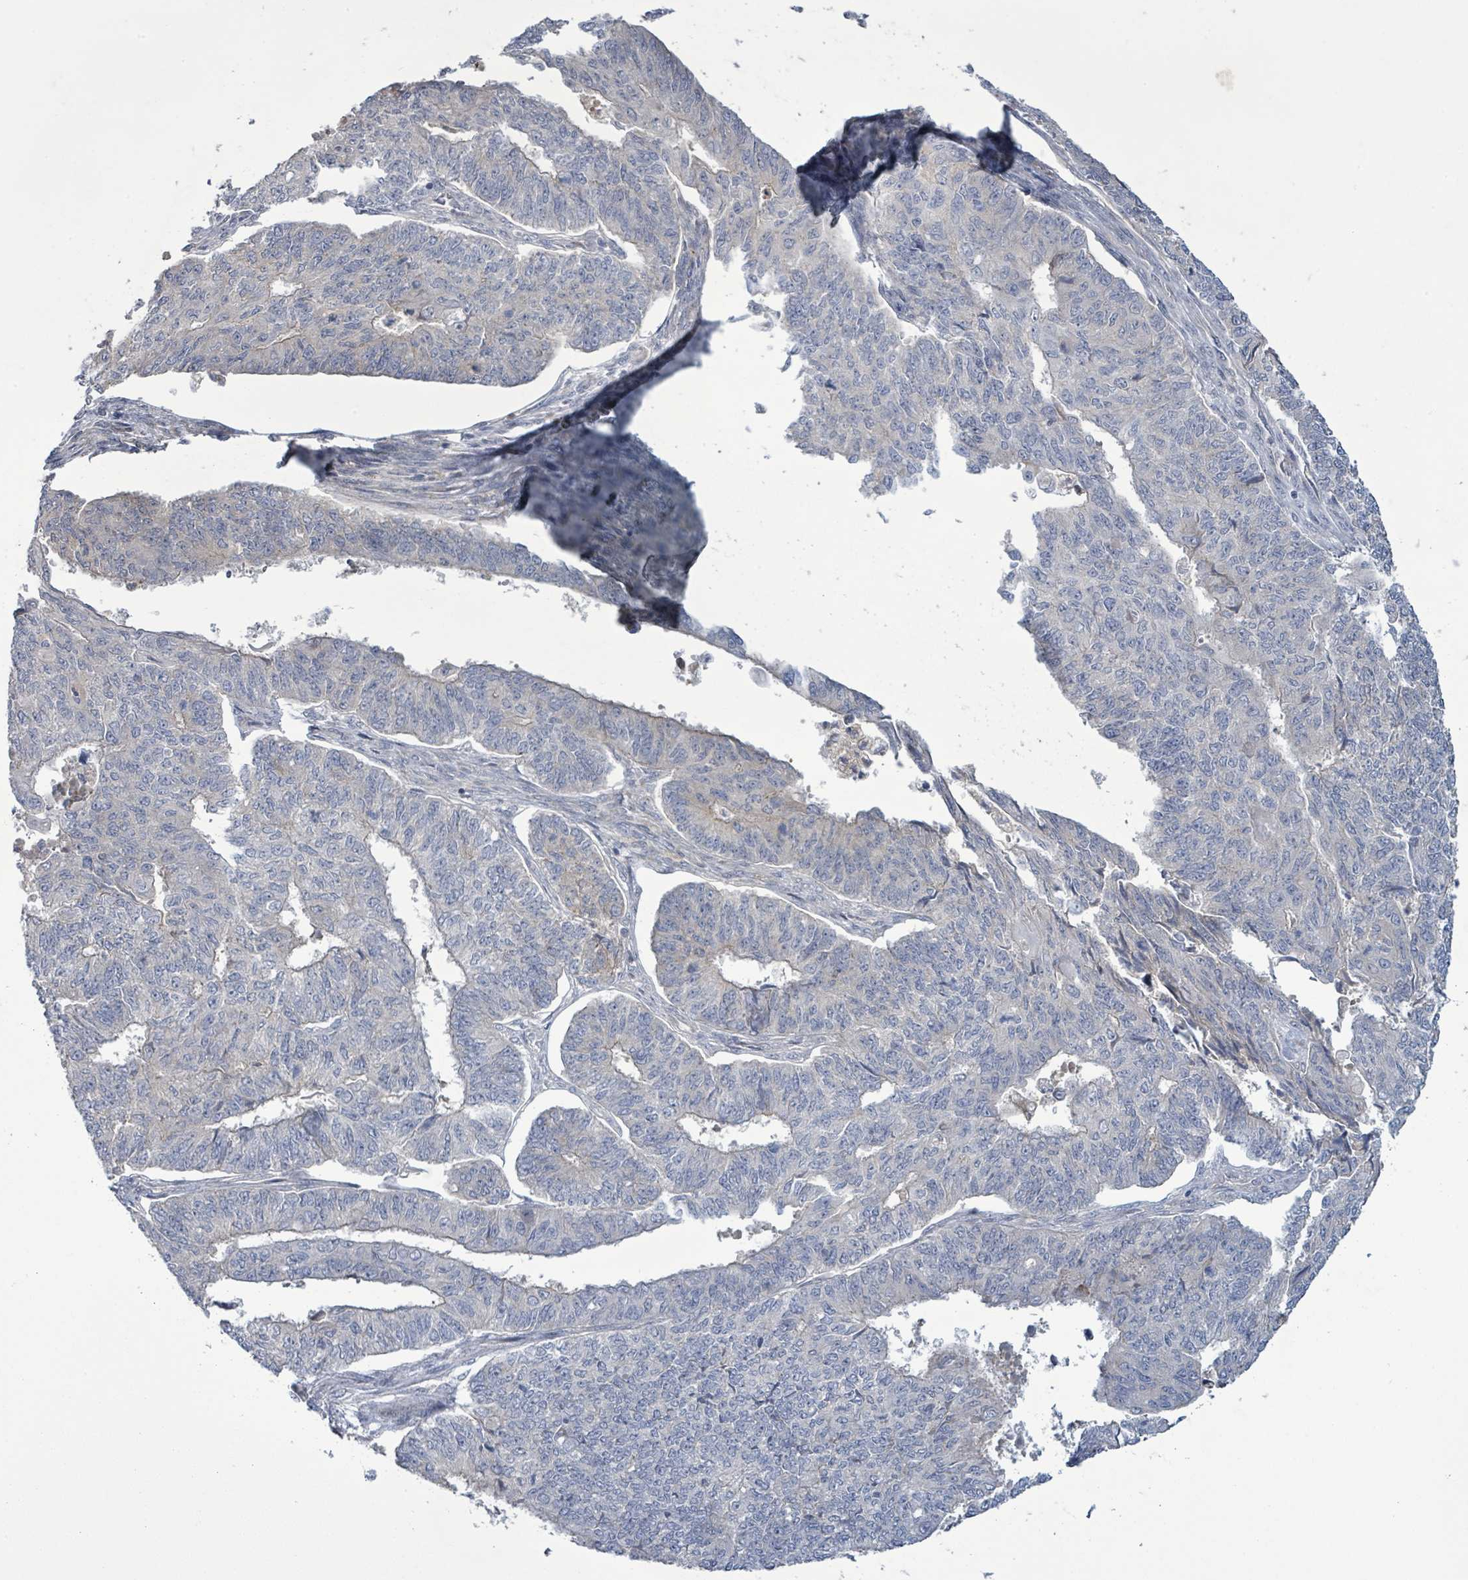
{"staining": {"intensity": "negative", "quantity": "none", "location": "none"}, "tissue": "endometrial cancer", "cell_type": "Tumor cells", "image_type": "cancer", "snomed": [{"axis": "morphology", "description": "Adenocarcinoma, NOS"}, {"axis": "topography", "description": "Endometrium"}], "caption": "Tumor cells are negative for brown protein staining in endometrial cancer.", "gene": "SLIT3", "patient": {"sex": "female", "age": 32}}